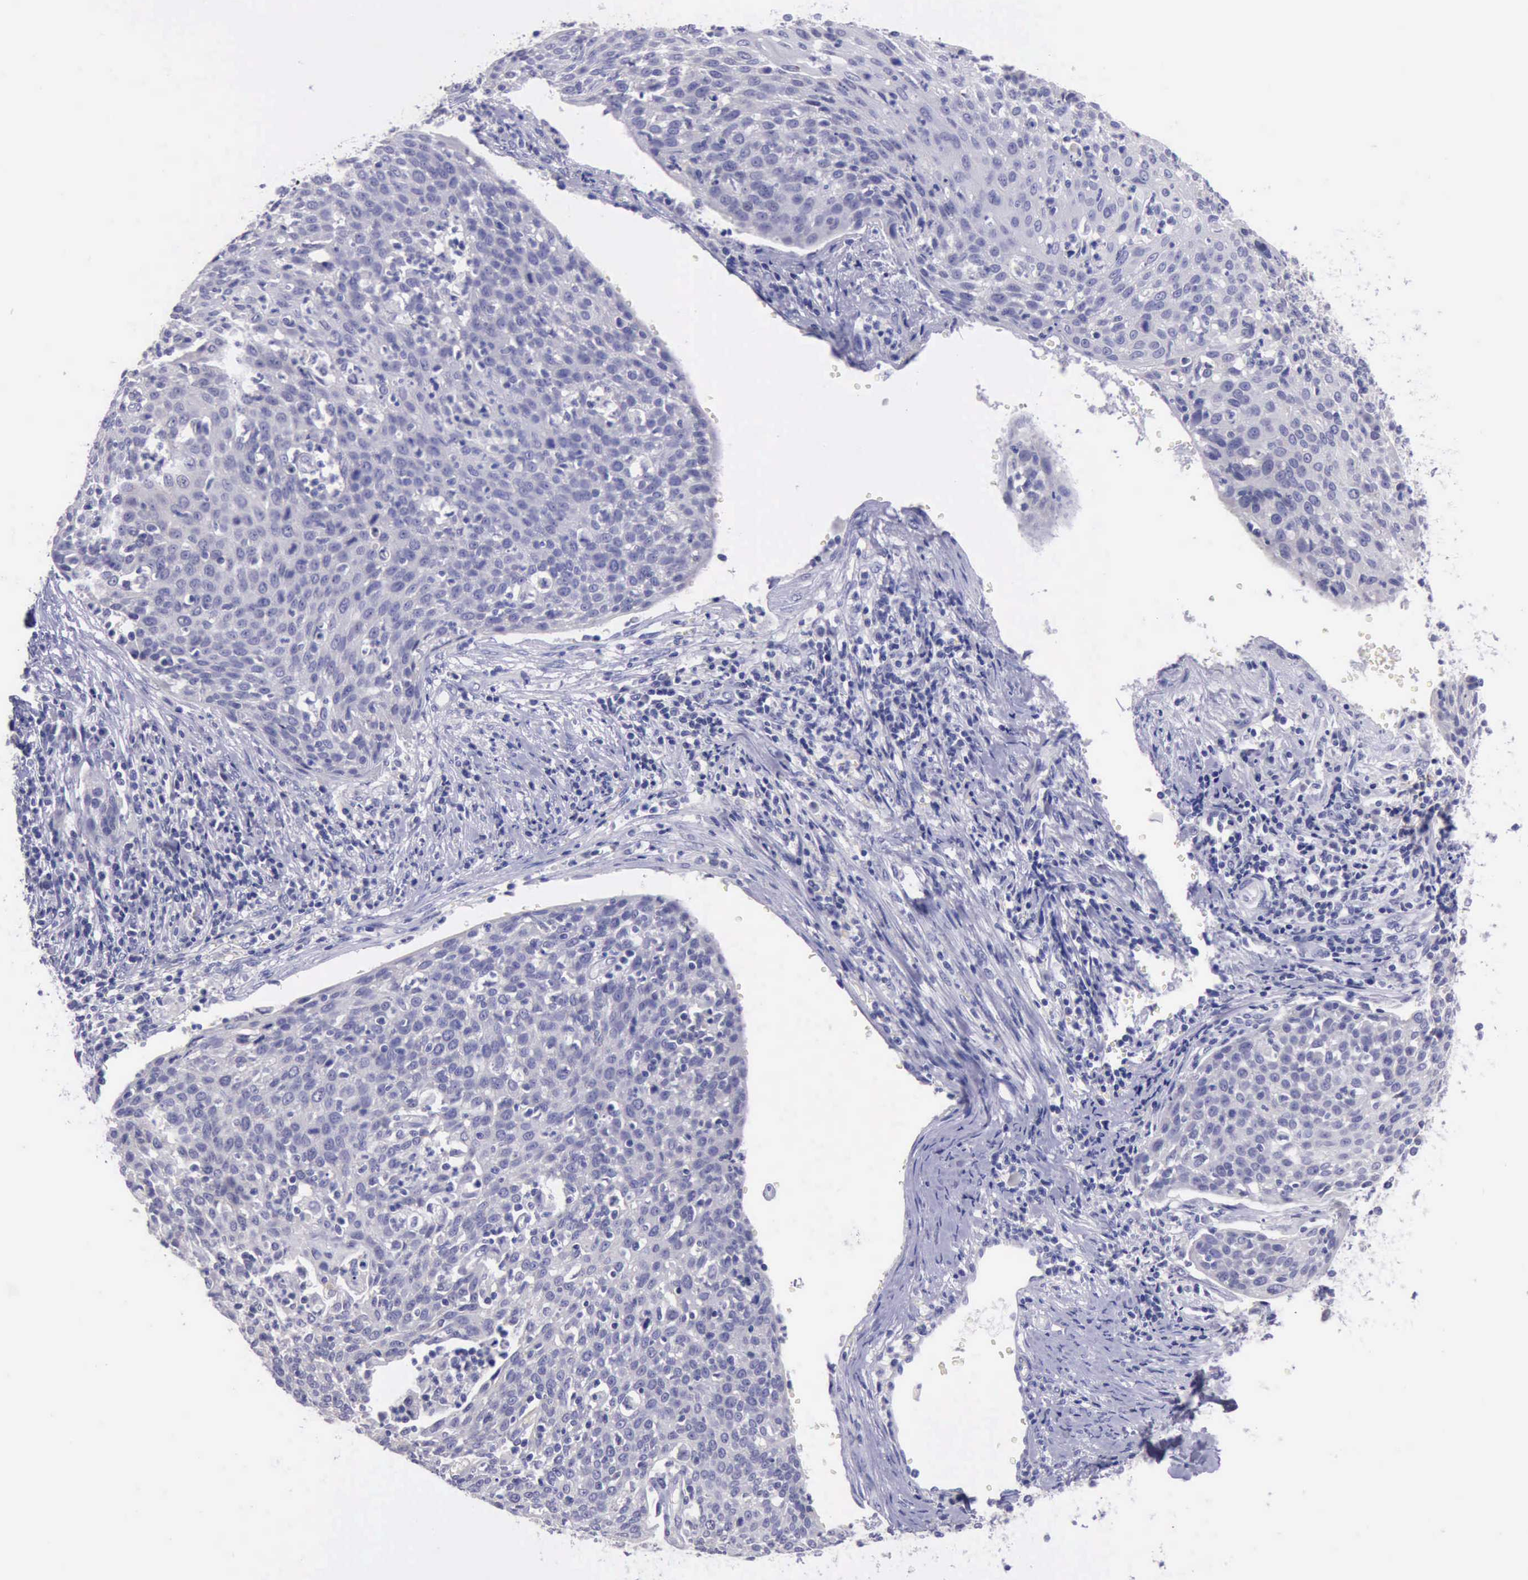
{"staining": {"intensity": "negative", "quantity": "none", "location": "none"}, "tissue": "cervical cancer", "cell_type": "Tumor cells", "image_type": "cancer", "snomed": [{"axis": "morphology", "description": "Squamous cell carcinoma, NOS"}, {"axis": "topography", "description": "Cervix"}], "caption": "High power microscopy micrograph of an IHC image of cervical cancer, revealing no significant positivity in tumor cells. The staining was performed using DAB to visualize the protein expression in brown, while the nuclei were stained in blue with hematoxylin (Magnification: 20x).", "gene": "LRFN5", "patient": {"sex": "female", "age": 38}}